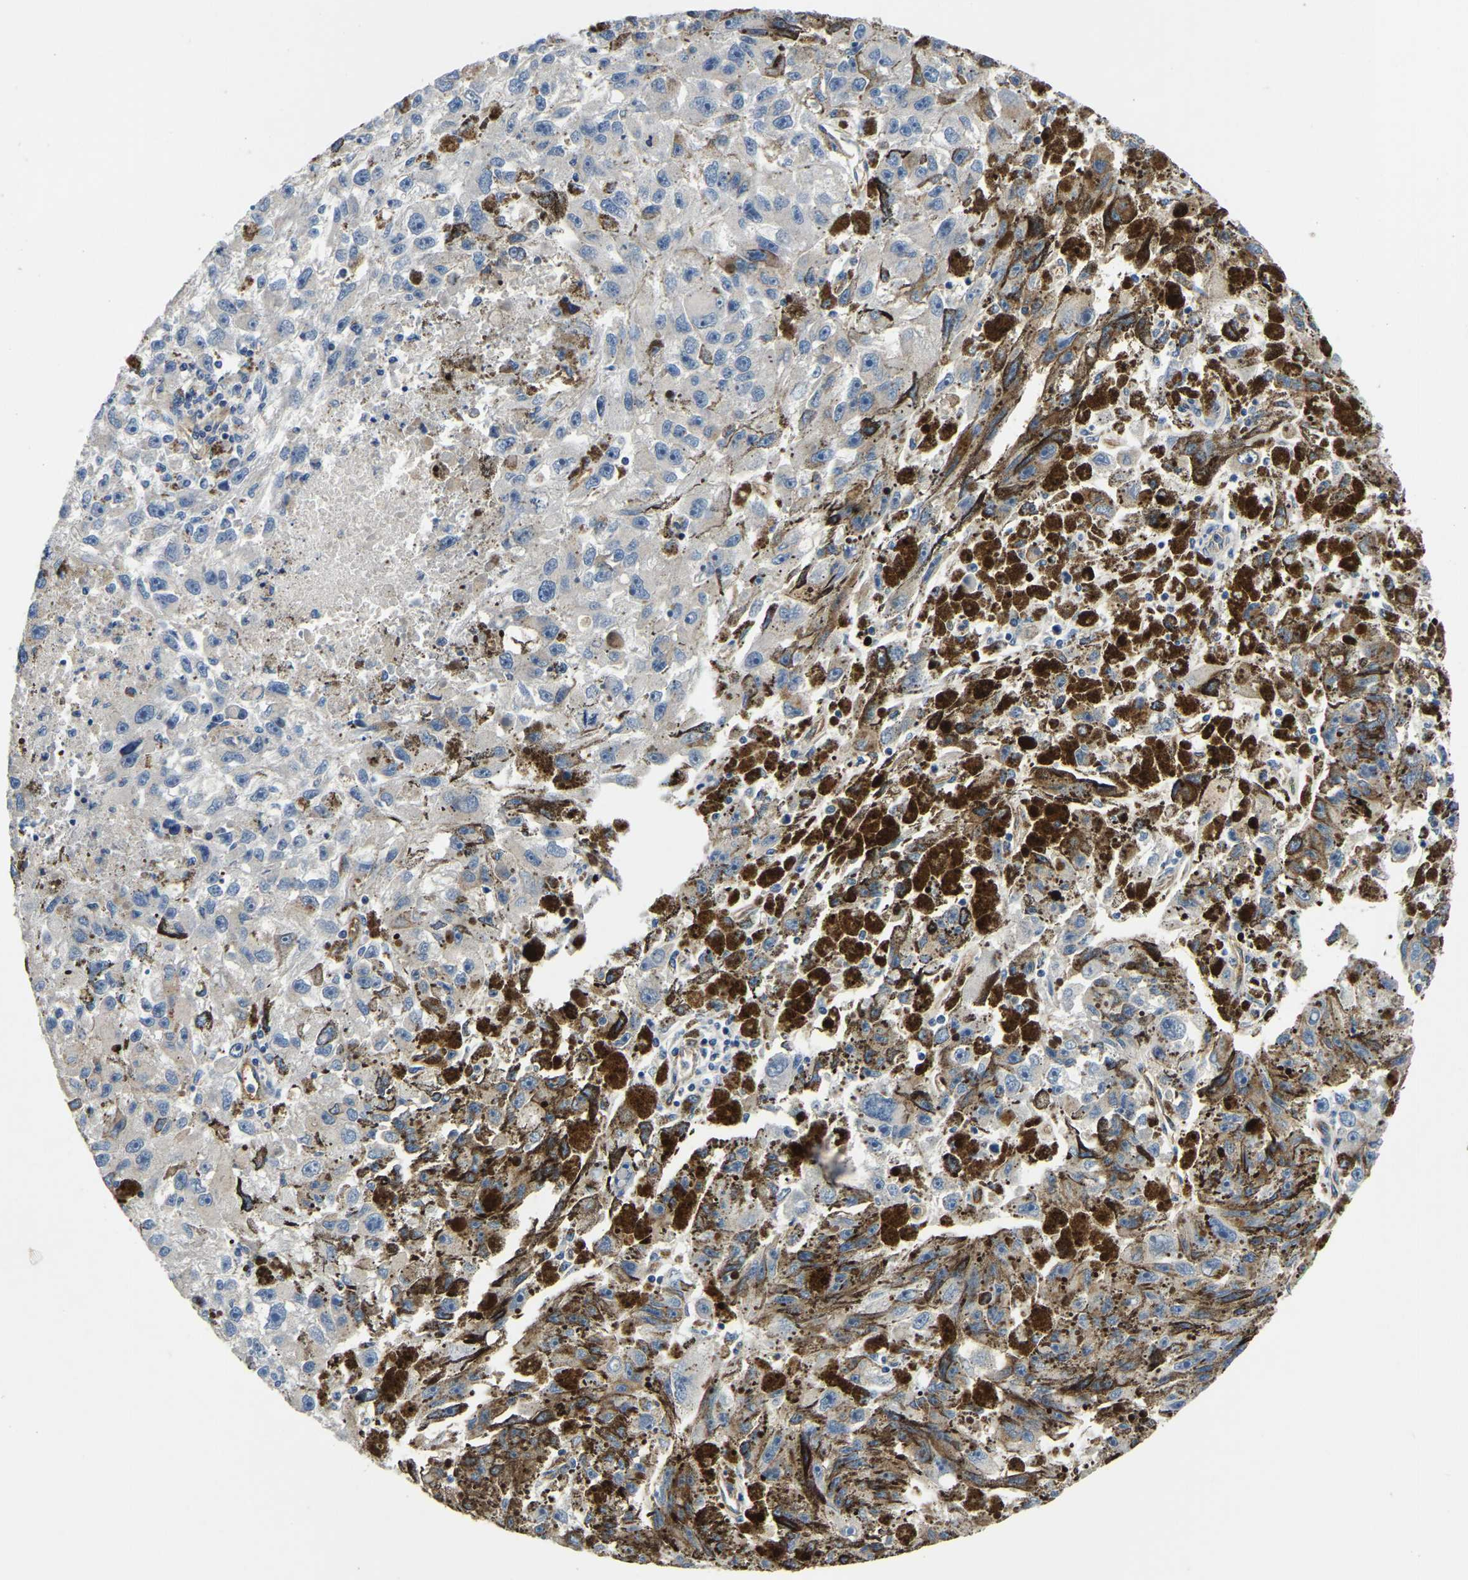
{"staining": {"intensity": "negative", "quantity": "none", "location": "none"}, "tissue": "melanoma", "cell_type": "Tumor cells", "image_type": "cancer", "snomed": [{"axis": "morphology", "description": "Malignant melanoma, NOS"}, {"axis": "topography", "description": "Skin"}], "caption": "This is a histopathology image of immunohistochemistry staining of melanoma, which shows no expression in tumor cells.", "gene": "ITGA2", "patient": {"sex": "female", "age": 104}}